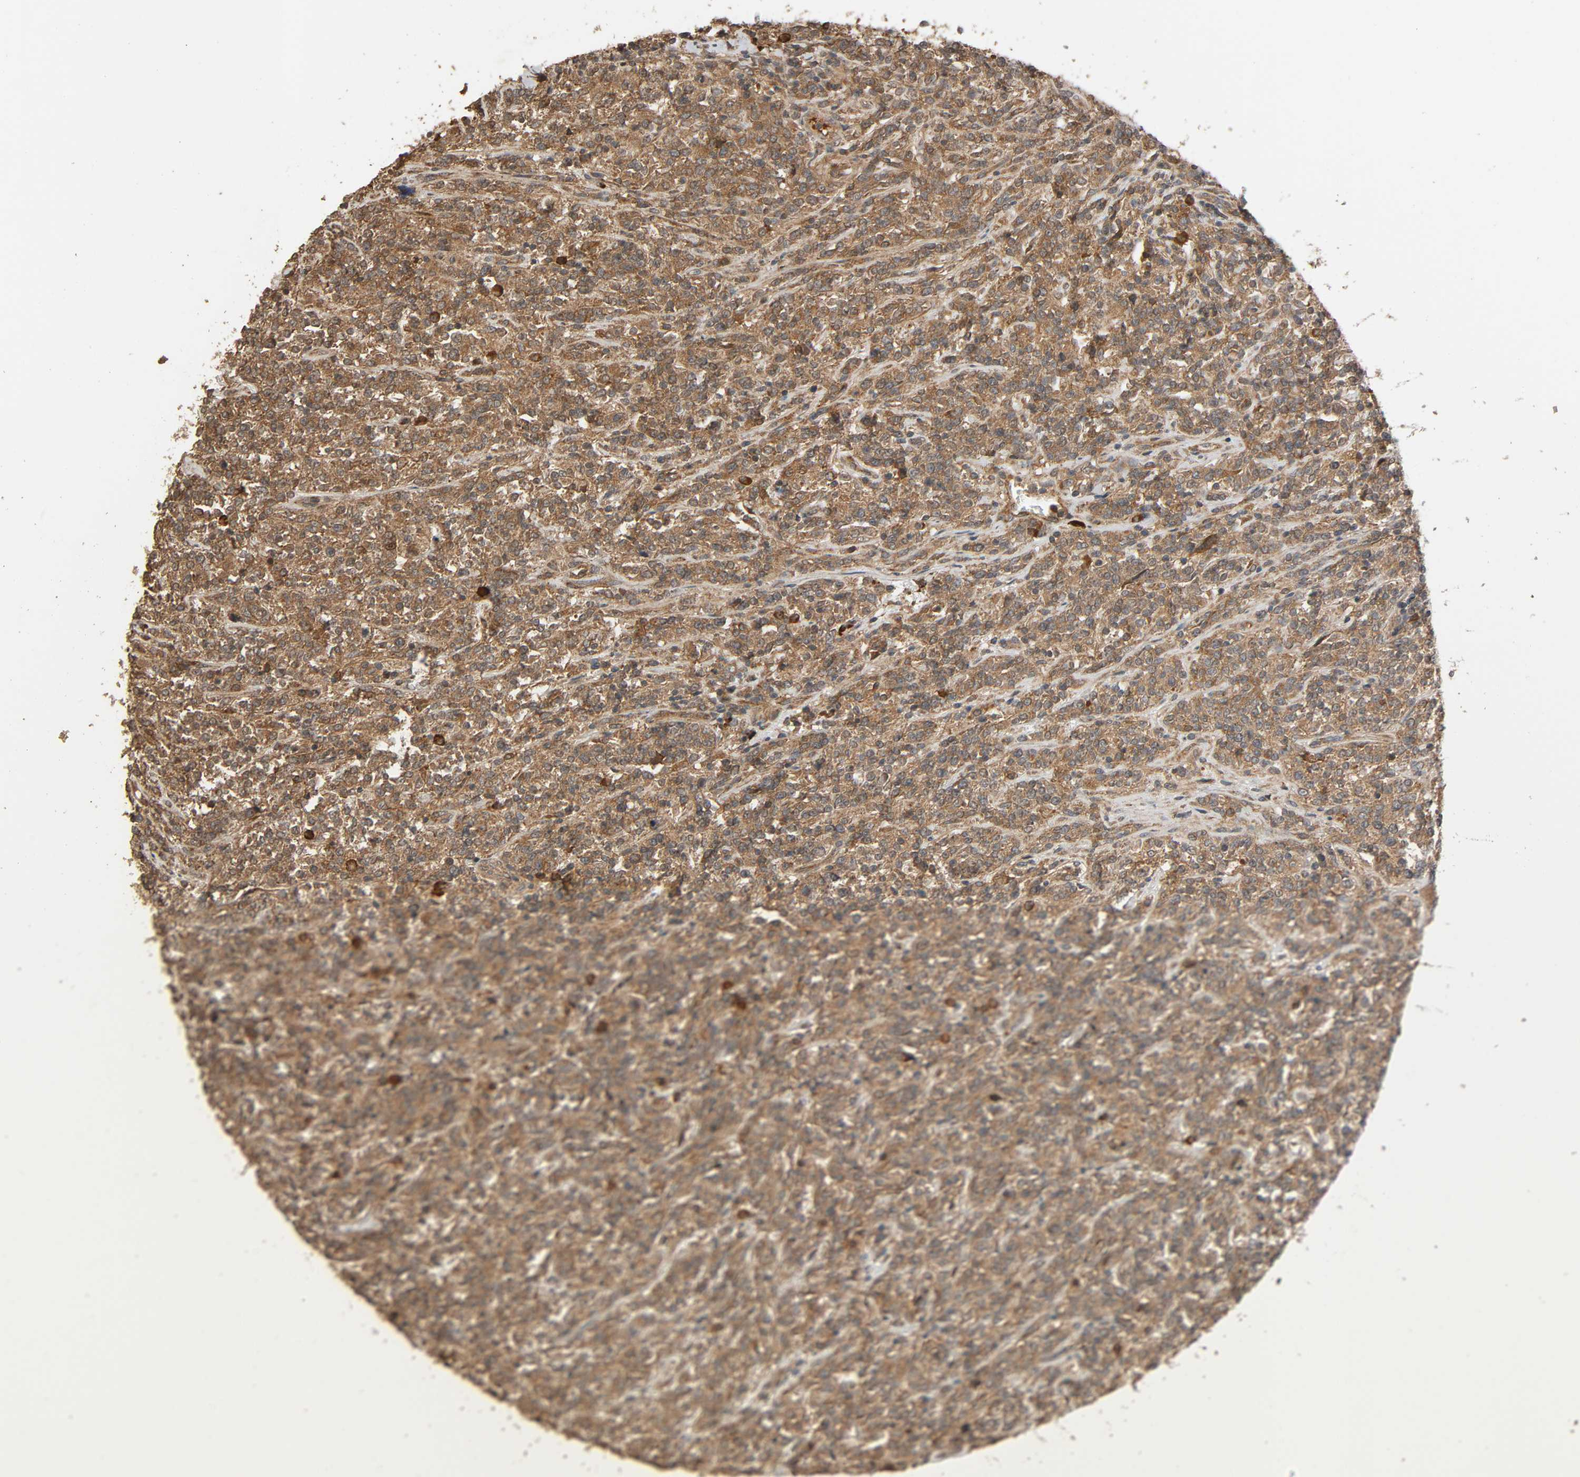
{"staining": {"intensity": "moderate", "quantity": ">75%", "location": "cytoplasmic/membranous"}, "tissue": "lymphoma", "cell_type": "Tumor cells", "image_type": "cancer", "snomed": [{"axis": "morphology", "description": "Malignant lymphoma, non-Hodgkin's type, High grade"}, {"axis": "topography", "description": "Soft tissue"}], "caption": "The micrograph reveals staining of lymphoma, revealing moderate cytoplasmic/membranous protein staining (brown color) within tumor cells. Nuclei are stained in blue.", "gene": "MAP3K8", "patient": {"sex": "male", "age": 18}}